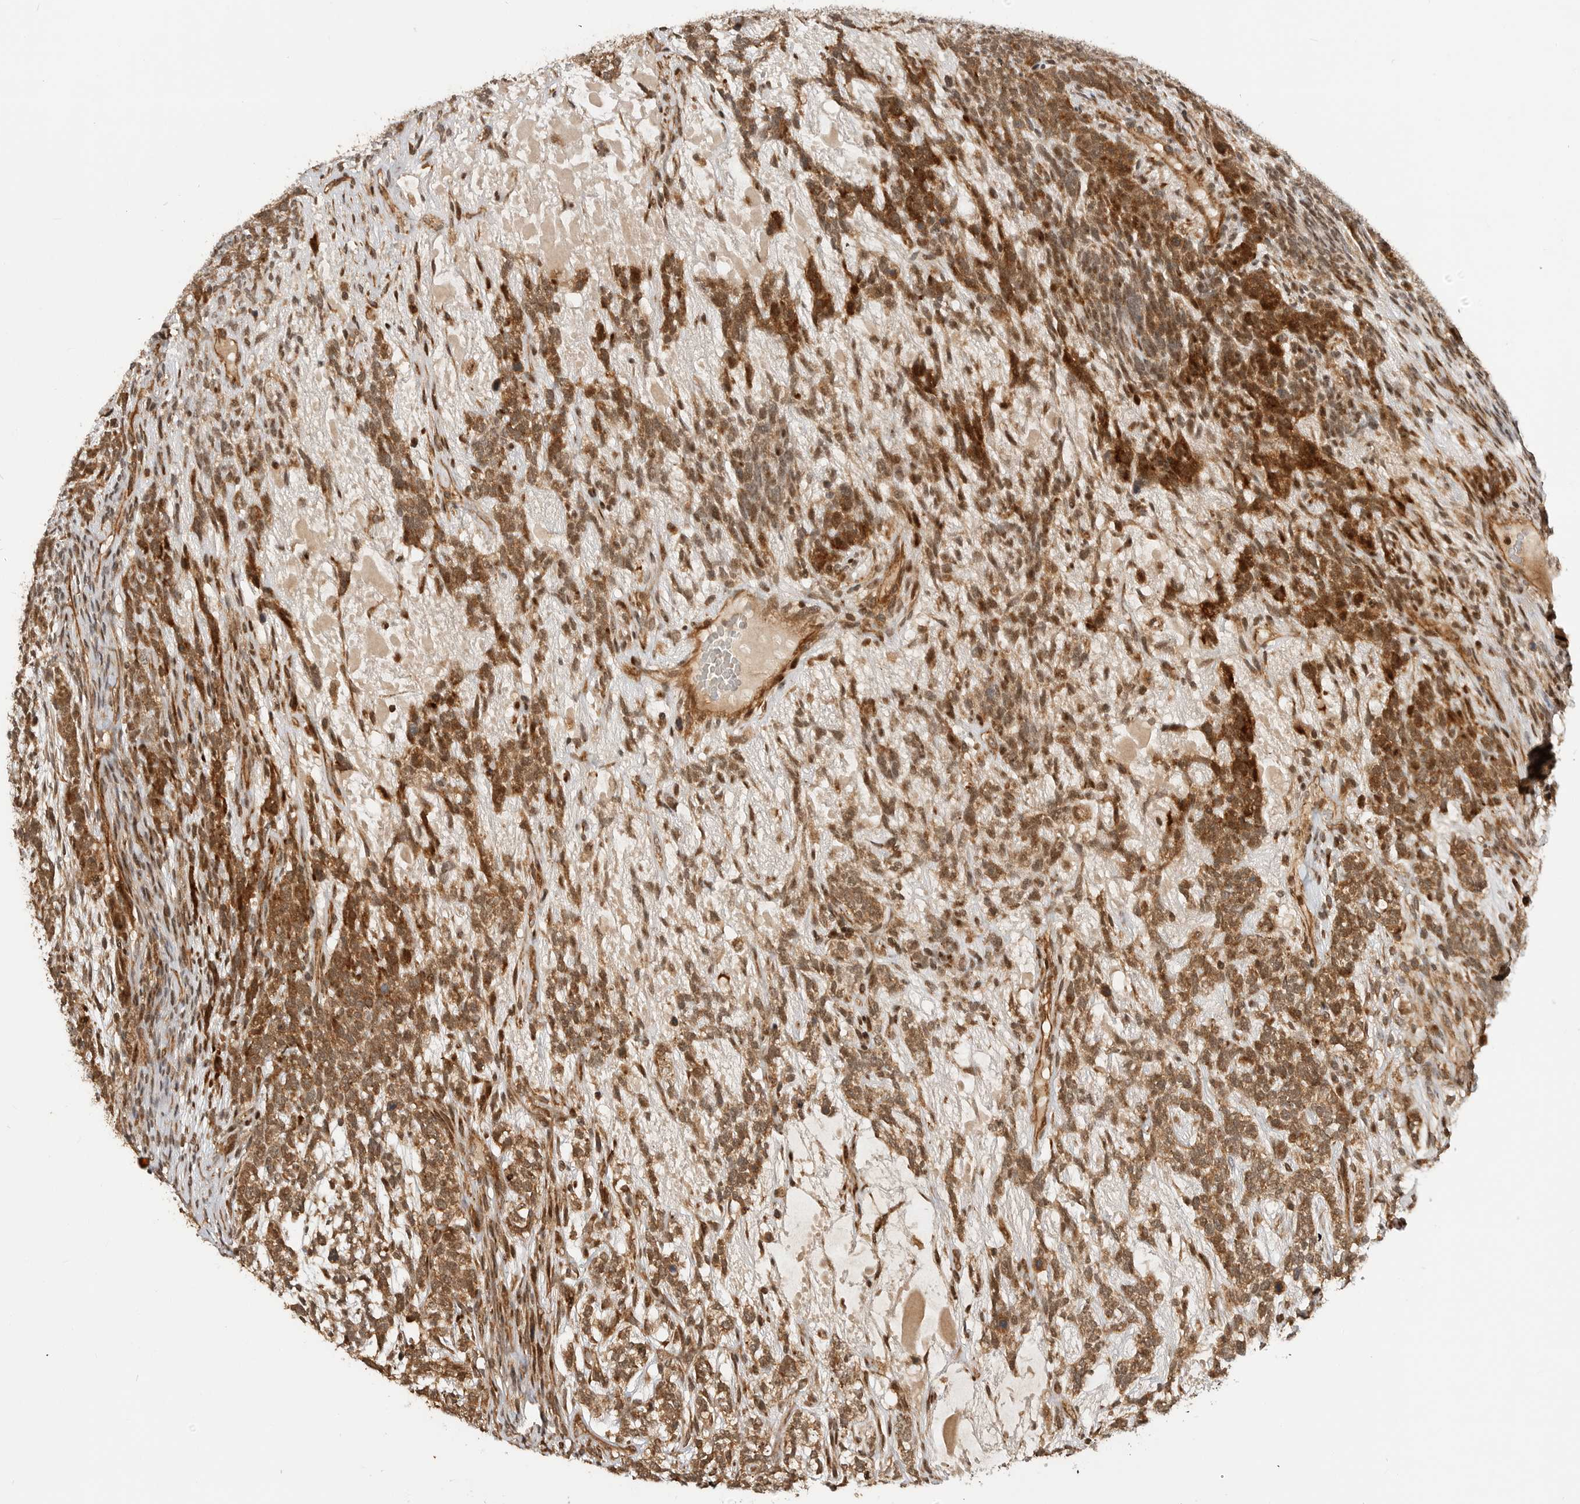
{"staining": {"intensity": "moderate", "quantity": ">75%", "location": "cytoplasmic/membranous,nuclear"}, "tissue": "testis cancer", "cell_type": "Tumor cells", "image_type": "cancer", "snomed": [{"axis": "morphology", "description": "Seminoma, NOS"}, {"axis": "morphology", "description": "Carcinoma, Embryonal, NOS"}, {"axis": "topography", "description": "Testis"}], "caption": "Protein expression by immunohistochemistry displays moderate cytoplasmic/membranous and nuclear staining in about >75% of tumor cells in testis cancer.", "gene": "ADPRS", "patient": {"sex": "male", "age": 28}}